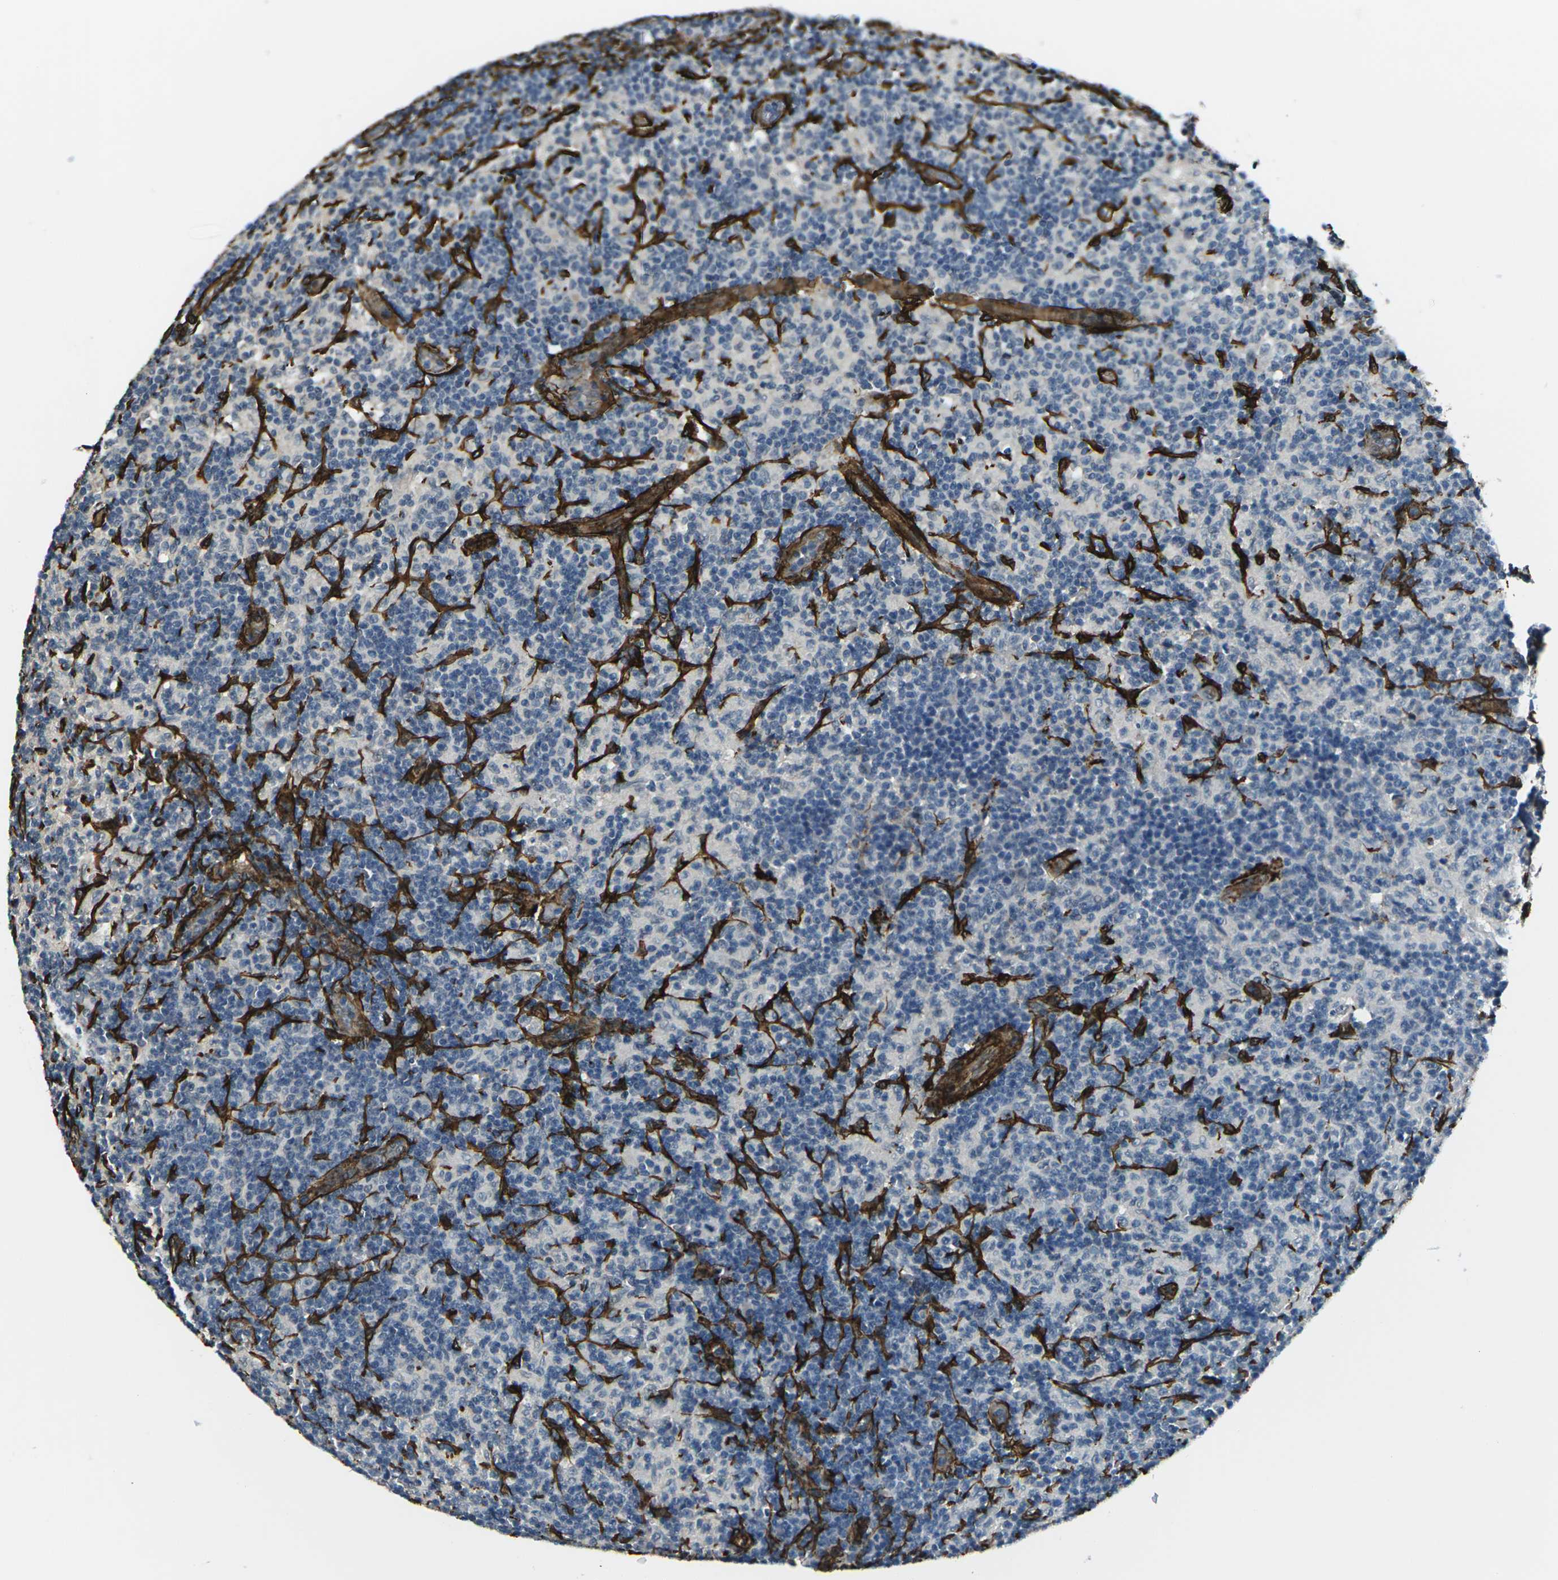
{"staining": {"intensity": "negative", "quantity": "none", "location": "none"}, "tissue": "lymph node", "cell_type": "Germinal center cells", "image_type": "normal", "snomed": [{"axis": "morphology", "description": "Normal tissue, NOS"}, {"axis": "morphology", "description": "Inflammation, NOS"}, {"axis": "topography", "description": "Lymph node"}], "caption": "Human lymph node stained for a protein using immunohistochemistry reveals no staining in germinal center cells.", "gene": "GRAMD1C", "patient": {"sex": "male", "age": 55}}